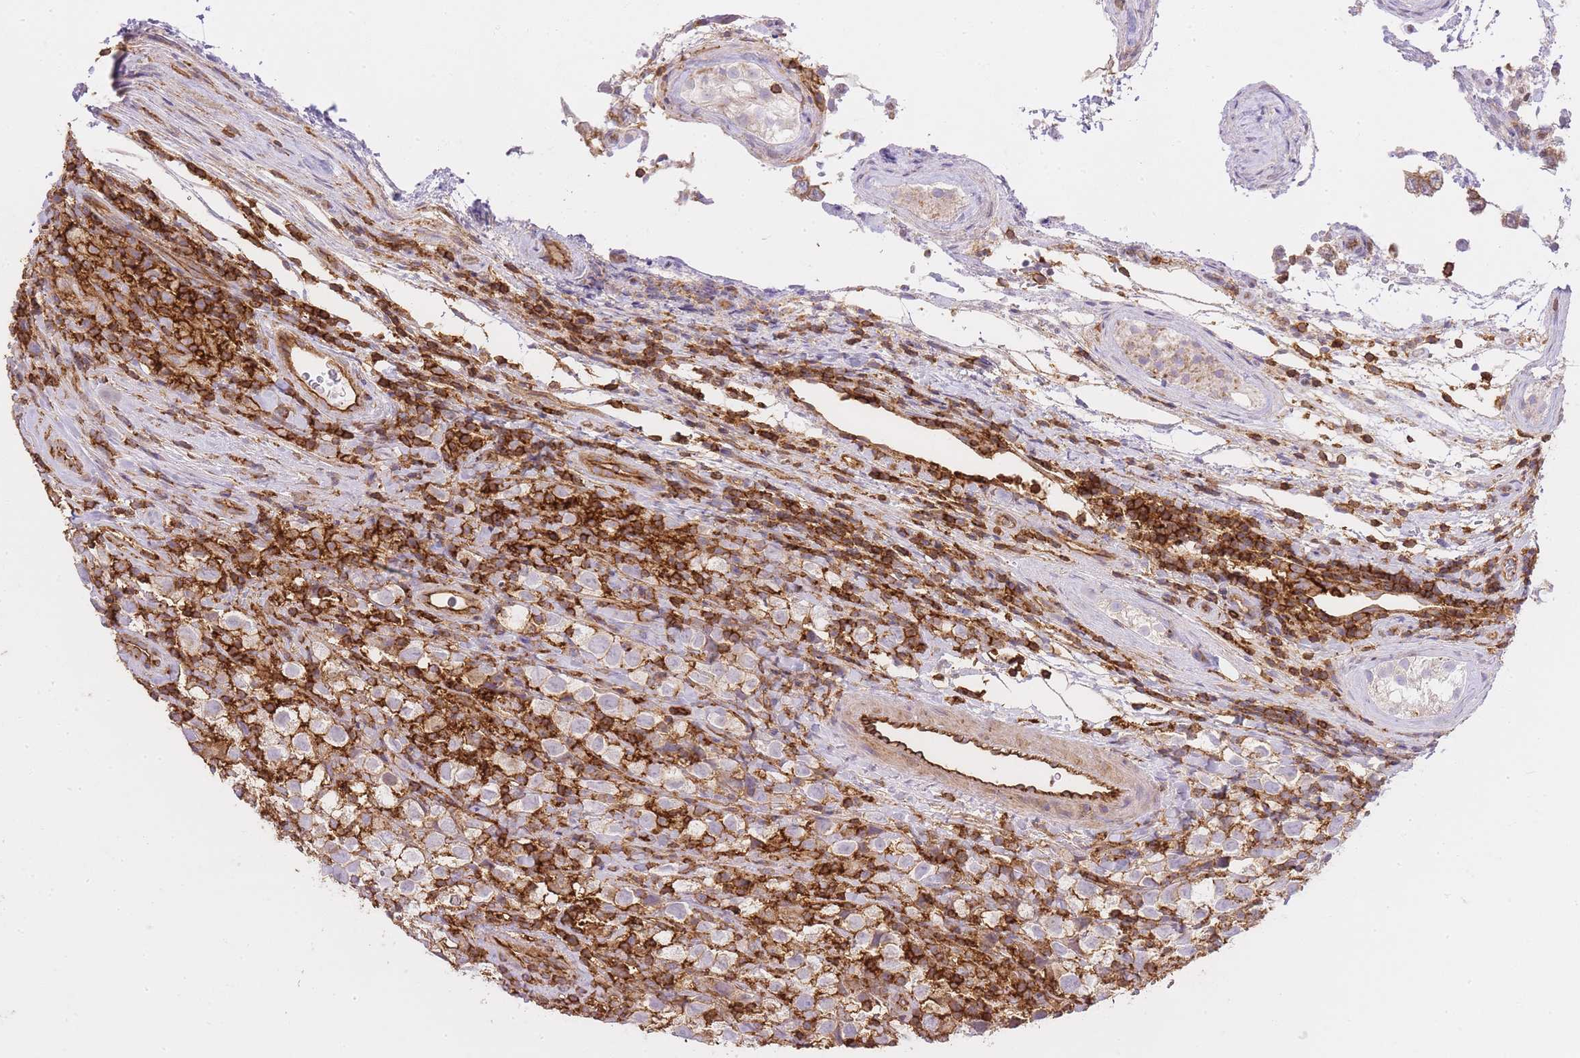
{"staining": {"intensity": "weak", "quantity": ">75%", "location": "cytoplasmic/membranous"}, "tissue": "testis cancer", "cell_type": "Tumor cells", "image_type": "cancer", "snomed": [{"axis": "morphology", "description": "Seminoma, NOS"}, {"axis": "morphology", "description": "Carcinoma, Embryonal, NOS"}, {"axis": "topography", "description": "Testis"}], "caption": "Immunohistochemistry (IHC) photomicrograph of neoplastic tissue: testis cancer stained using immunohistochemistry shows low levels of weak protein expression localized specifically in the cytoplasmic/membranous of tumor cells, appearing as a cytoplasmic/membranous brown color.", "gene": "MSN", "patient": {"sex": "male", "age": 41}}